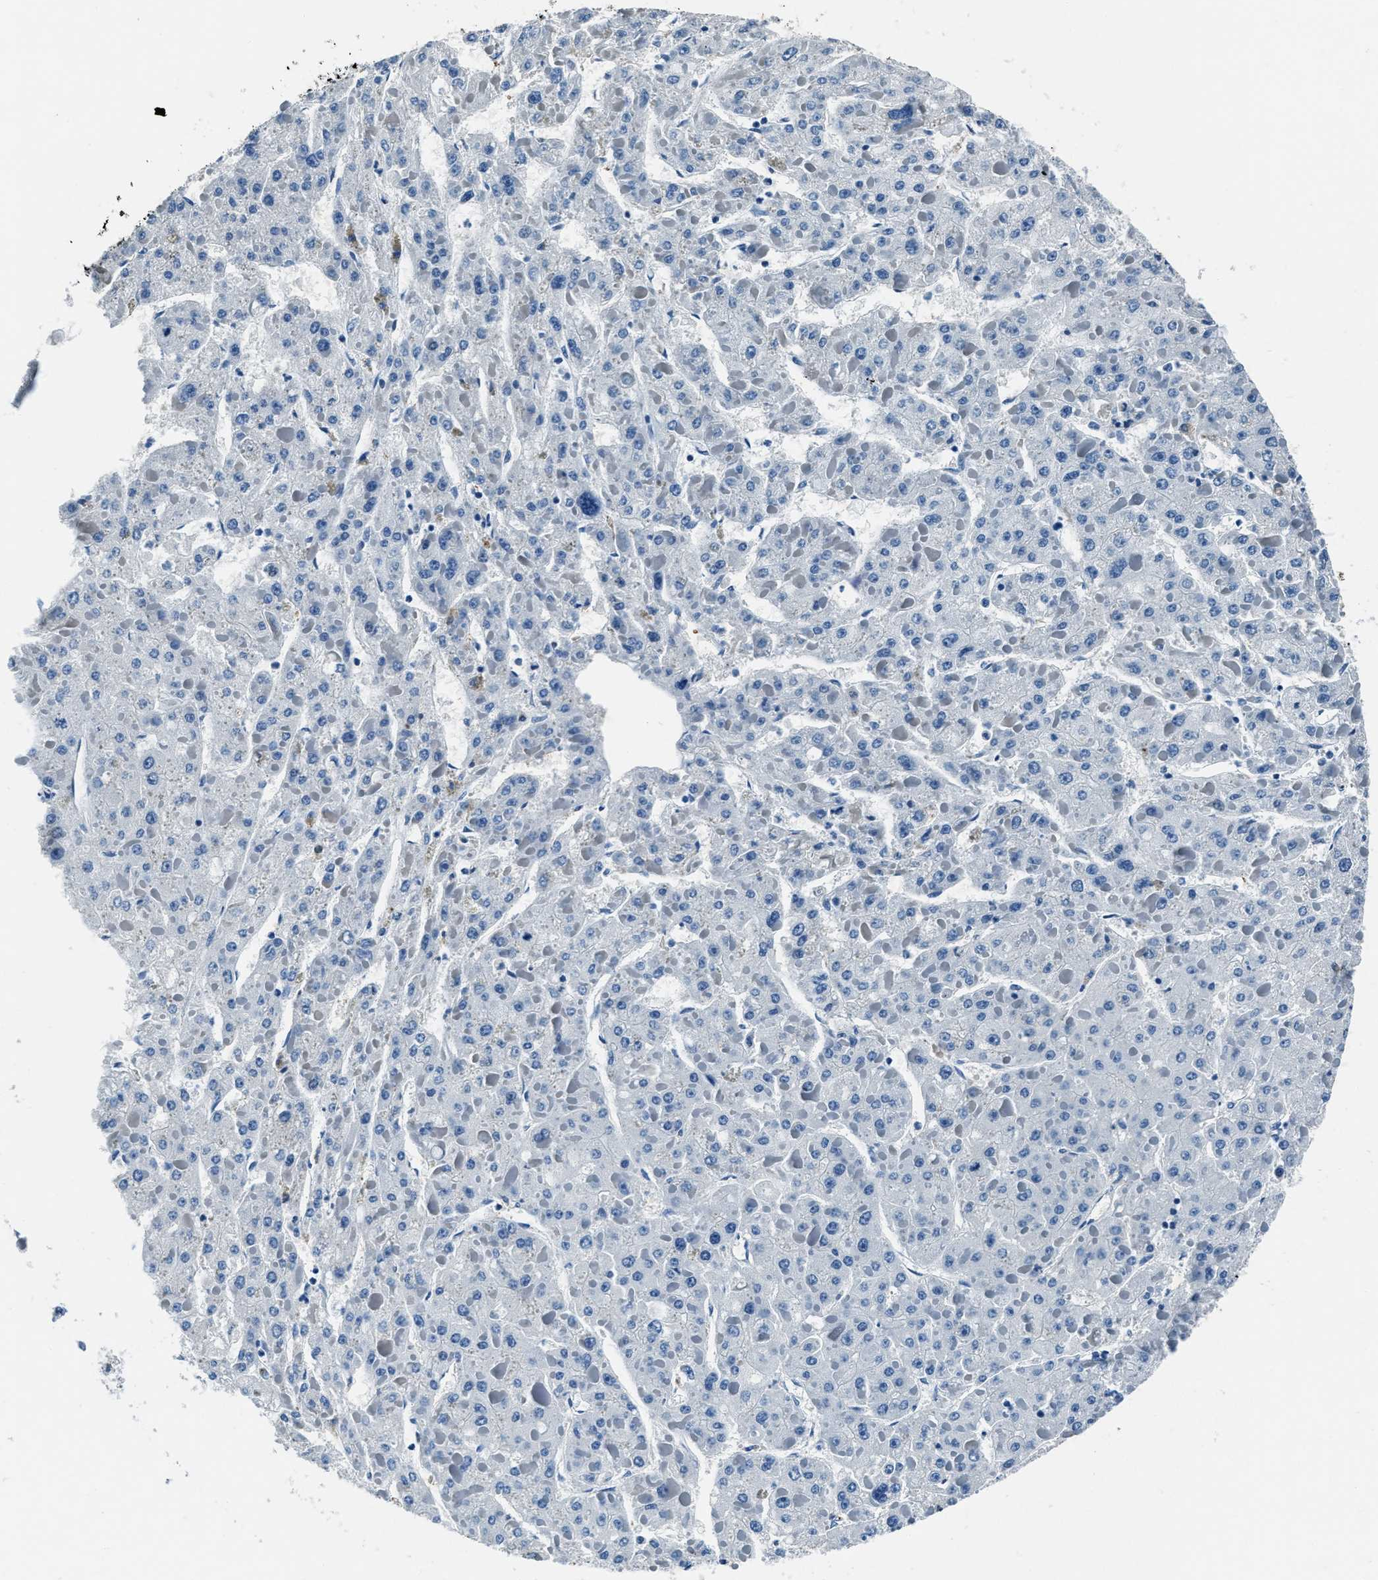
{"staining": {"intensity": "negative", "quantity": "none", "location": "none"}, "tissue": "liver cancer", "cell_type": "Tumor cells", "image_type": "cancer", "snomed": [{"axis": "morphology", "description": "Carcinoma, Hepatocellular, NOS"}, {"axis": "topography", "description": "Liver"}], "caption": "This micrograph is of liver cancer stained with immunohistochemistry (IHC) to label a protein in brown with the nuclei are counter-stained blue. There is no staining in tumor cells.", "gene": "PTPDC1", "patient": {"sex": "female", "age": 73}}